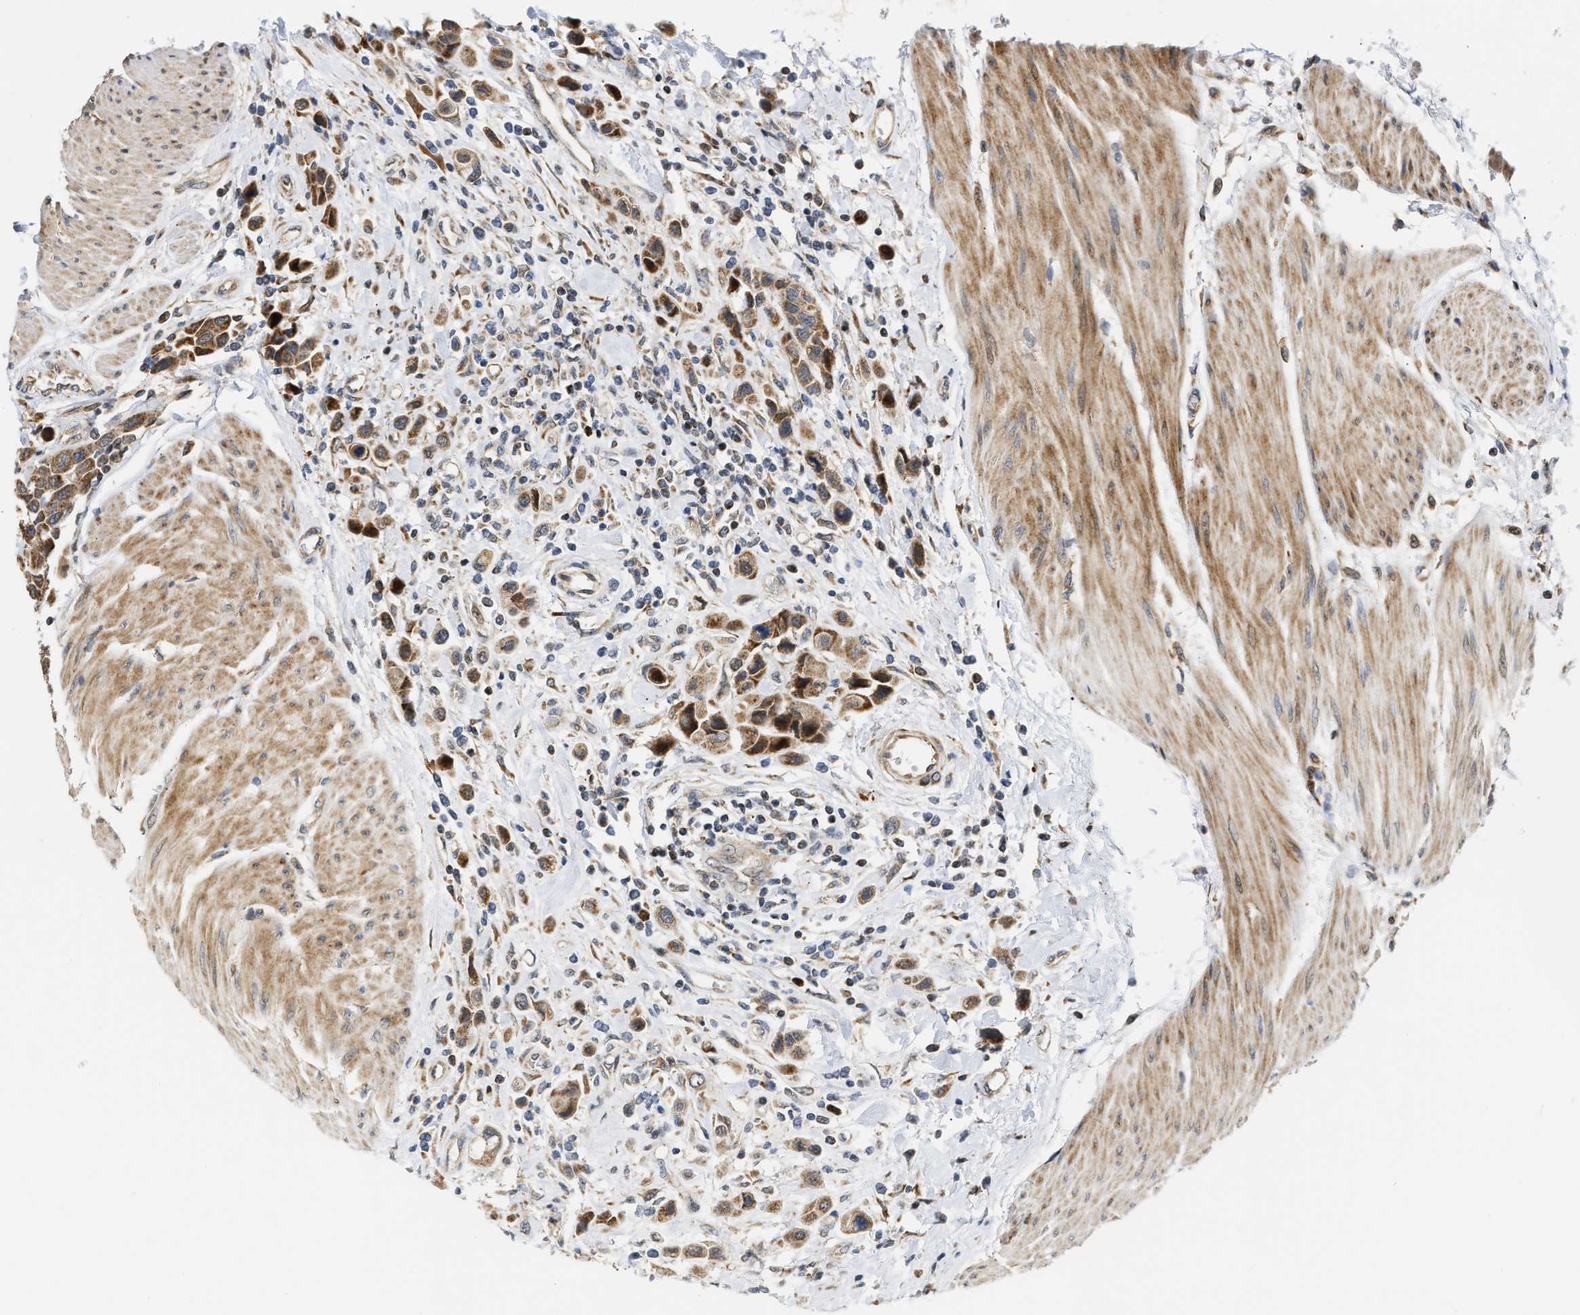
{"staining": {"intensity": "moderate", "quantity": ">75%", "location": "cytoplasmic/membranous"}, "tissue": "urothelial cancer", "cell_type": "Tumor cells", "image_type": "cancer", "snomed": [{"axis": "morphology", "description": "Urothelial carcinoma, High grade"}, {"axis": "topography", "description": "Urinary bladder"}], "caption": "IHC photomicrograph of human urothelial cancer stained for a protein (brown), which displays medium levels of moderate cytoplasmic/membranous staining in about >75% of tumor cells.", "gene": "DEPTOR", "patient": {"sex": "male", "age": 50}}